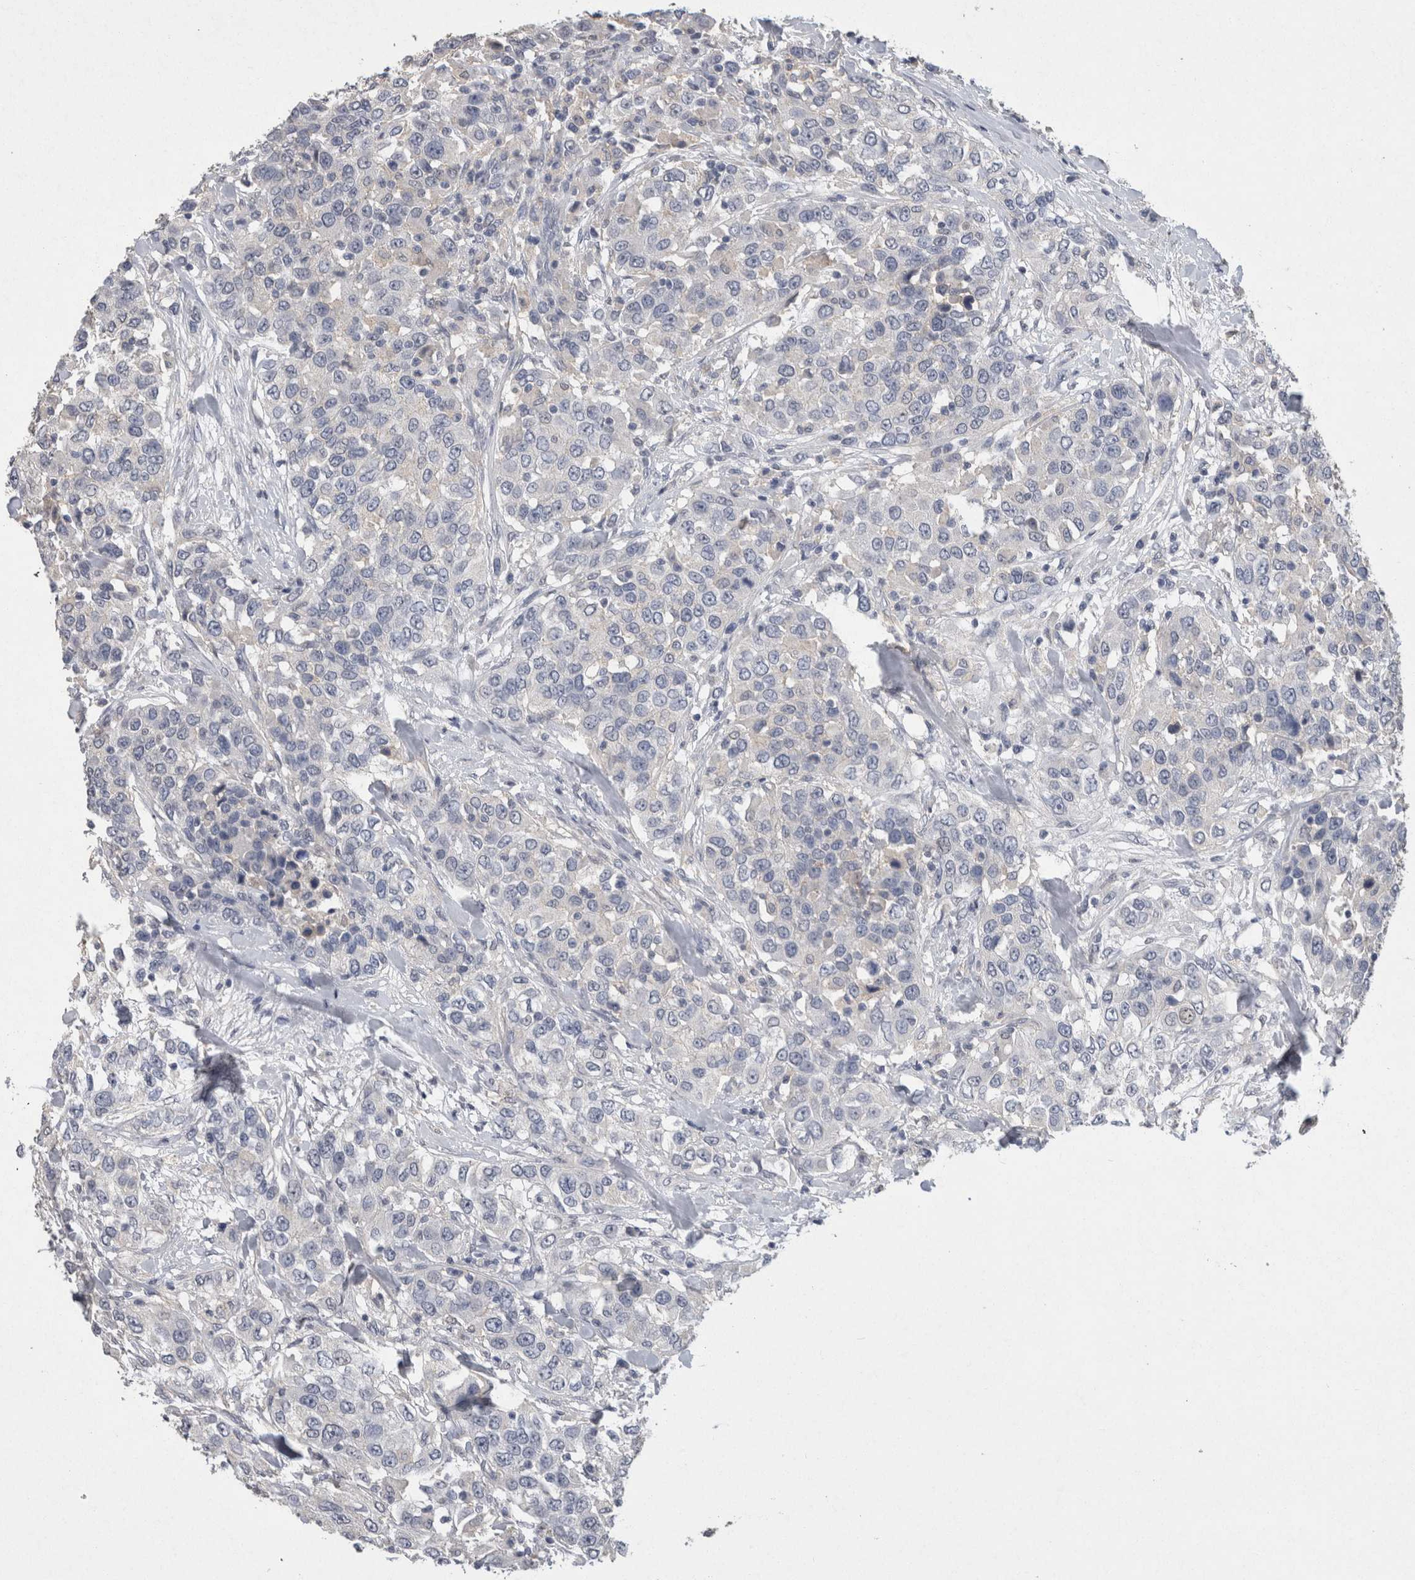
{"staining": {"intensity": "negative", "quantity": "none", "location": "none"}, "tissue": "urothelial cancer", "cell_type": "Tumor cells", "image_type": "cancer", "snomed": [{"axis": "morphology", "description": "Urothelial carcinoma, High grade"}, {"axis": "topography", "description": "Urinary bladder"}], "caption": "Immunohistochemistry (IHC) photomicrograph of neoplastic tissue: urothelial cancer stained with DAB (3,3'-diaminobenzidine) displays no significant protein positivity in tumor cells.", "gene": "CNTFR", "patient": {"sex": "female", "age": 80}}